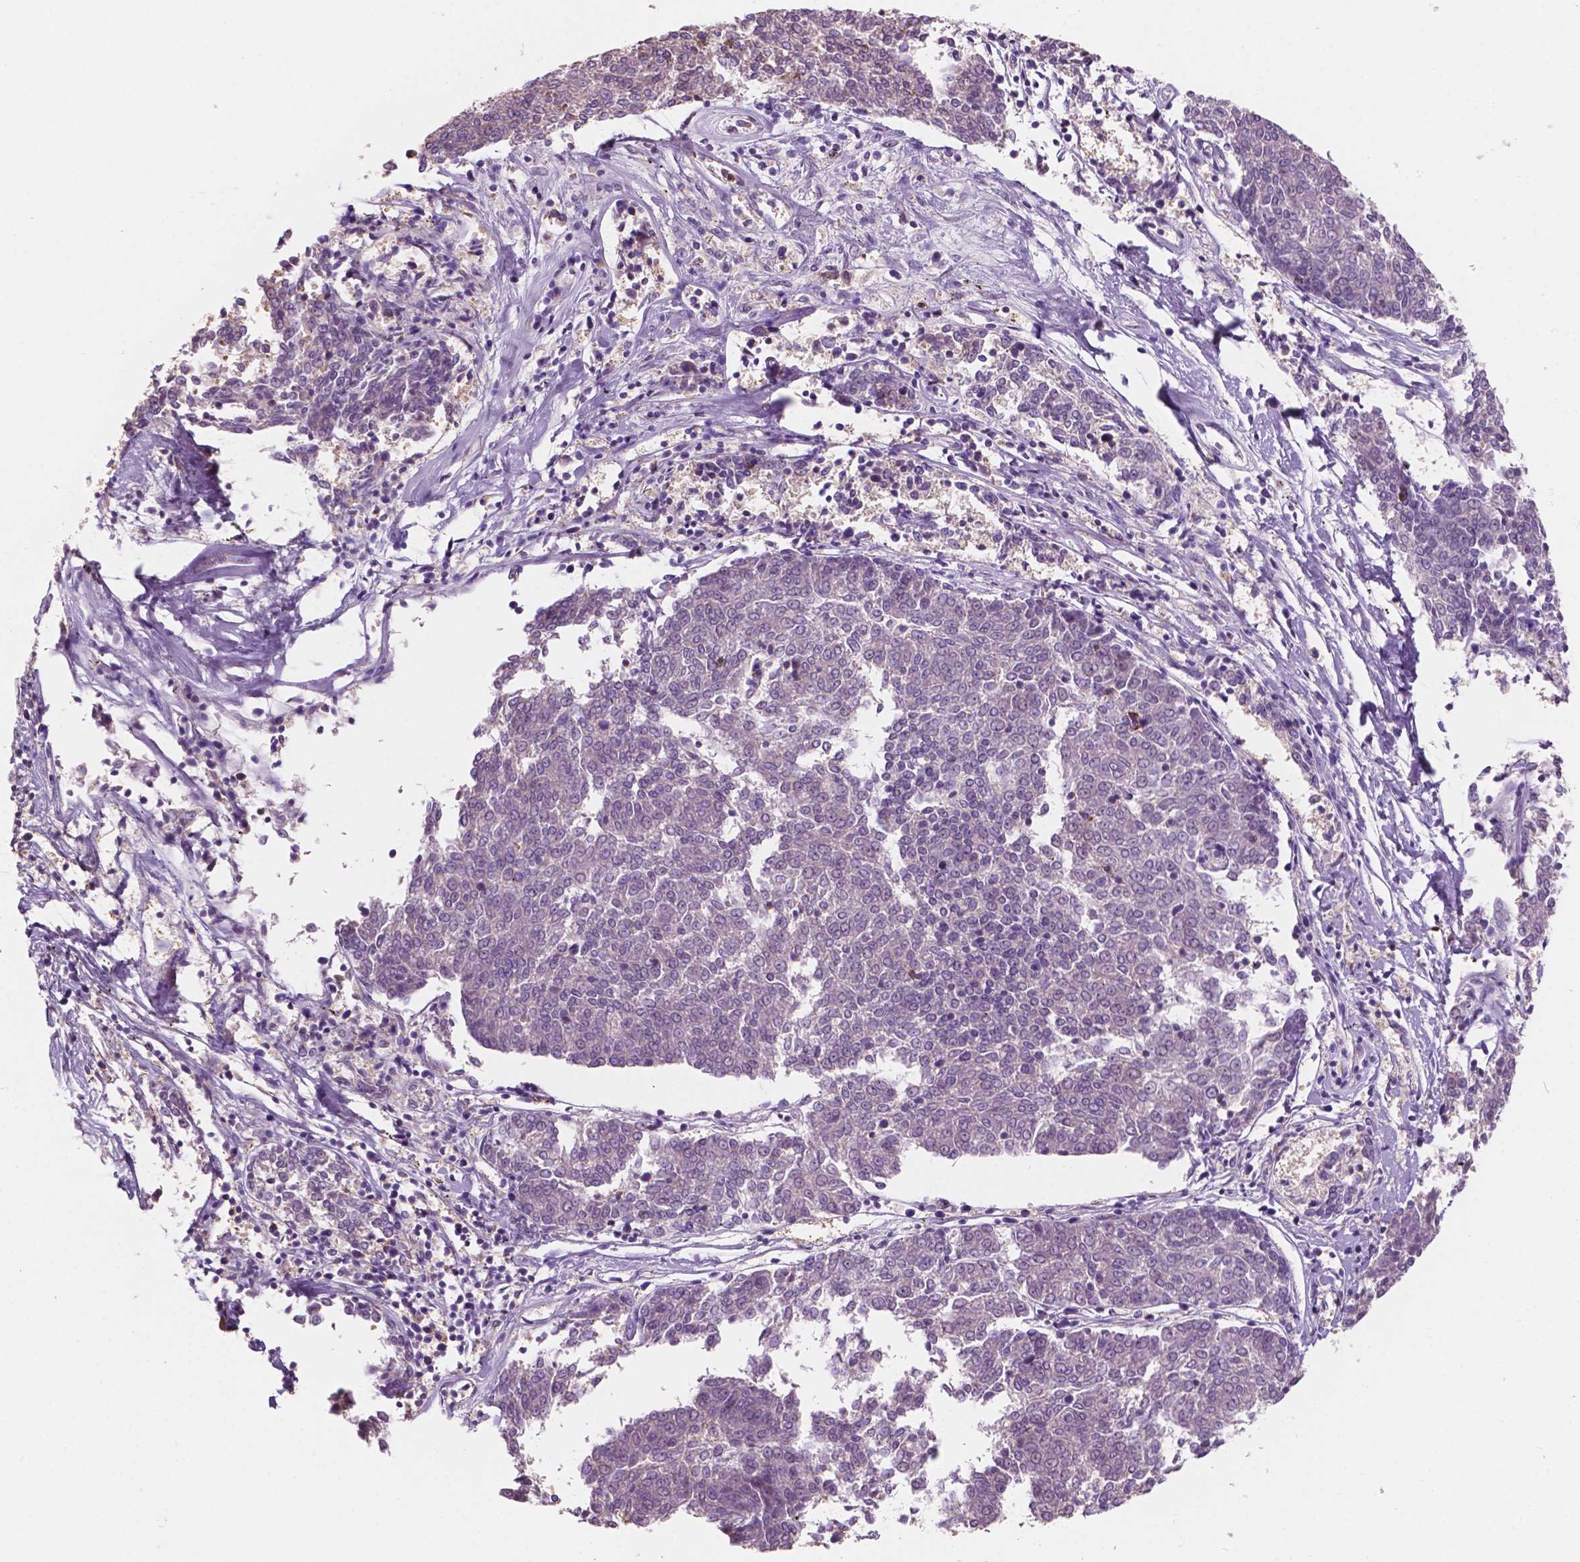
{"staining": {"intensity": "negative", "quantity": "none", "location": "none"}, "tissue": "melanoma", "cell_type": "Tumor cells", "image_type": "cancer", "snomed": [{"axis": "morphology", "description": "Malignant melanoma, NOS"}, {"axis": "topography", "description": "Skin"}], "caption": "An immunohistochemistry image of malignant melanoma is shown. There is no staining in tumor cells of malignant melanoma. The staining was performed using DAB (3,3'-diaminobenzidine) to visualize the protein expression in brown, while the nuclei were stained in blue with hematoxylin (Magnification: 20x).", "gene": "SEMA4A", "patient": {"sex": "female", "age": 72}}